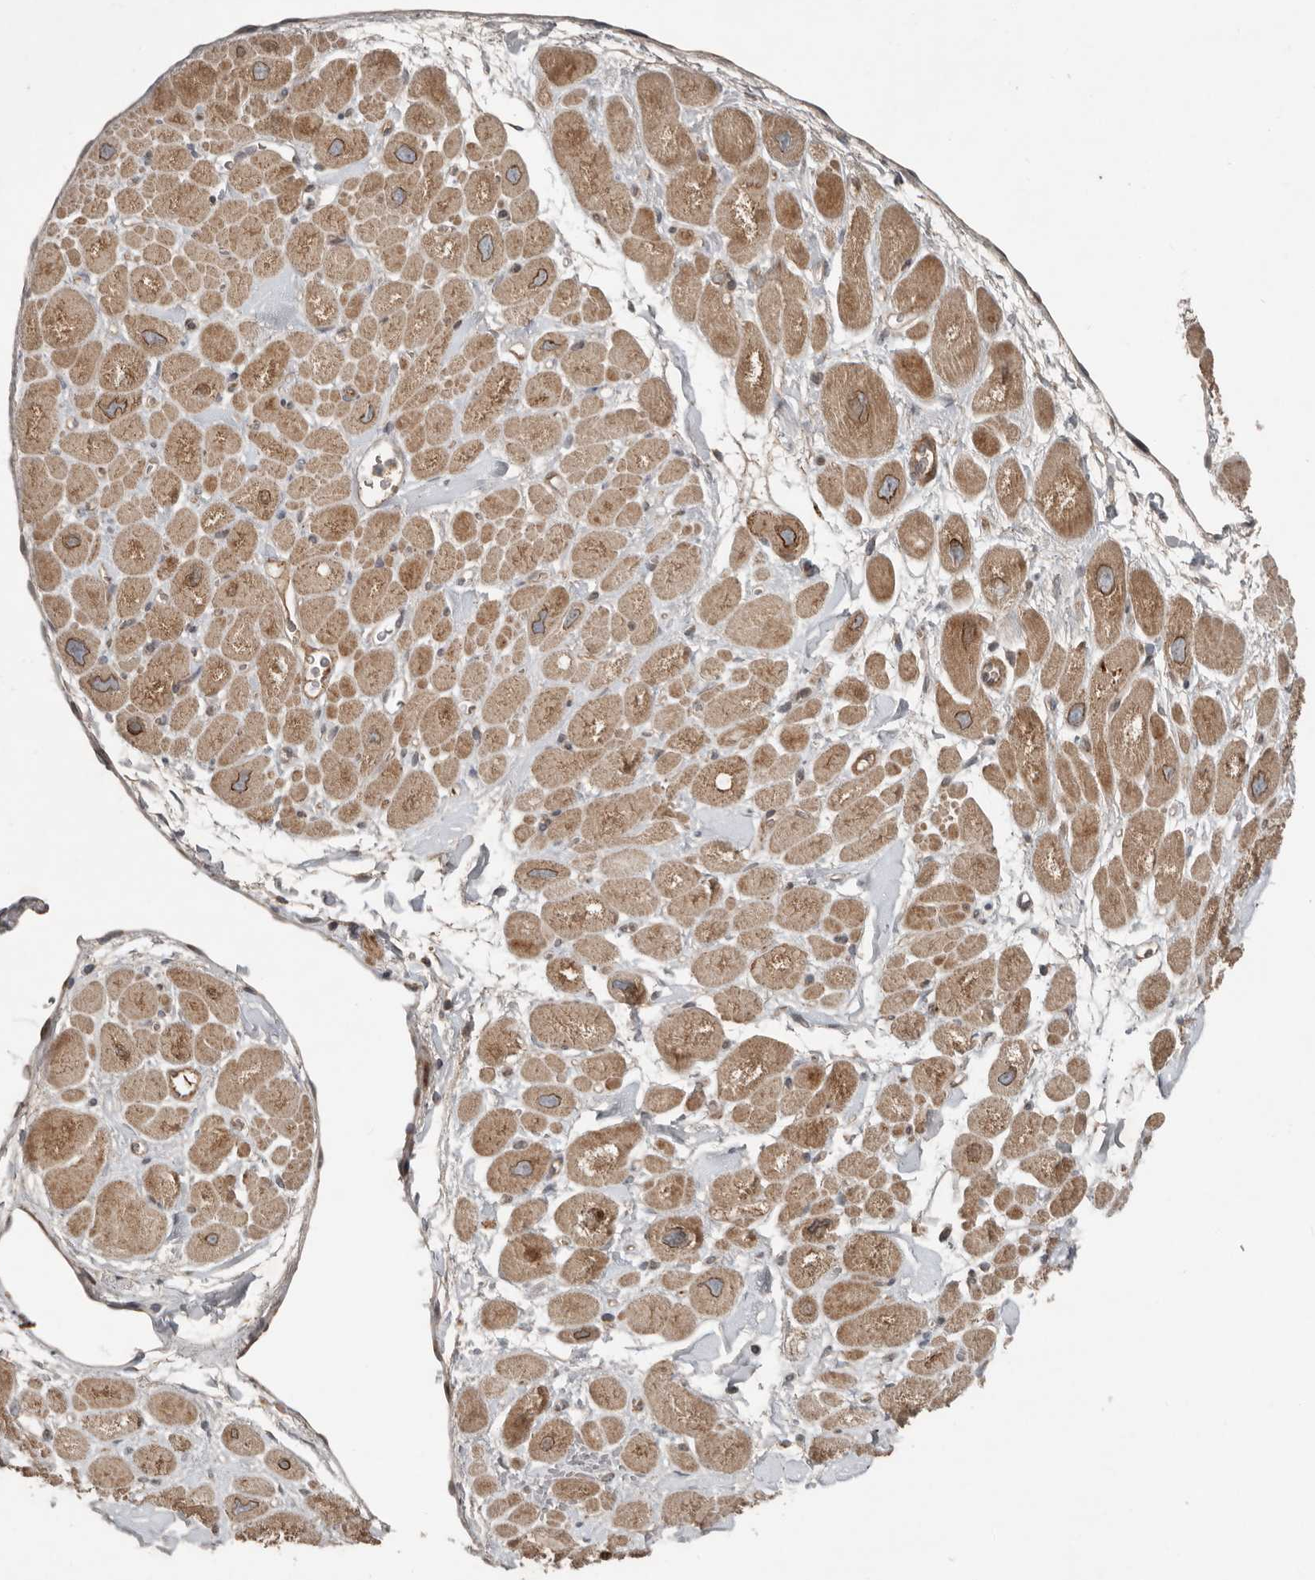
{"staining": {"intensity": "moderate", "quantity": ">75%", "location": "cytoplasmic/membranous"}, "tissue": "heart muscle", "cell_type": "Cardiomyocytes", "image_type": "normal", "snomed": [{"axis": "morphology", "description": "Normal tissue, NOS"}, {"axis": "topography", "description": "Heart"}], "caption": "Protein expression analysis of normal heart muscle displays moderate cytoplasmic/membranous staining in about >75% of cardiomyocytes.", "gene": "SLC6A7", "patient": {"sex": "male", "age": 49}}